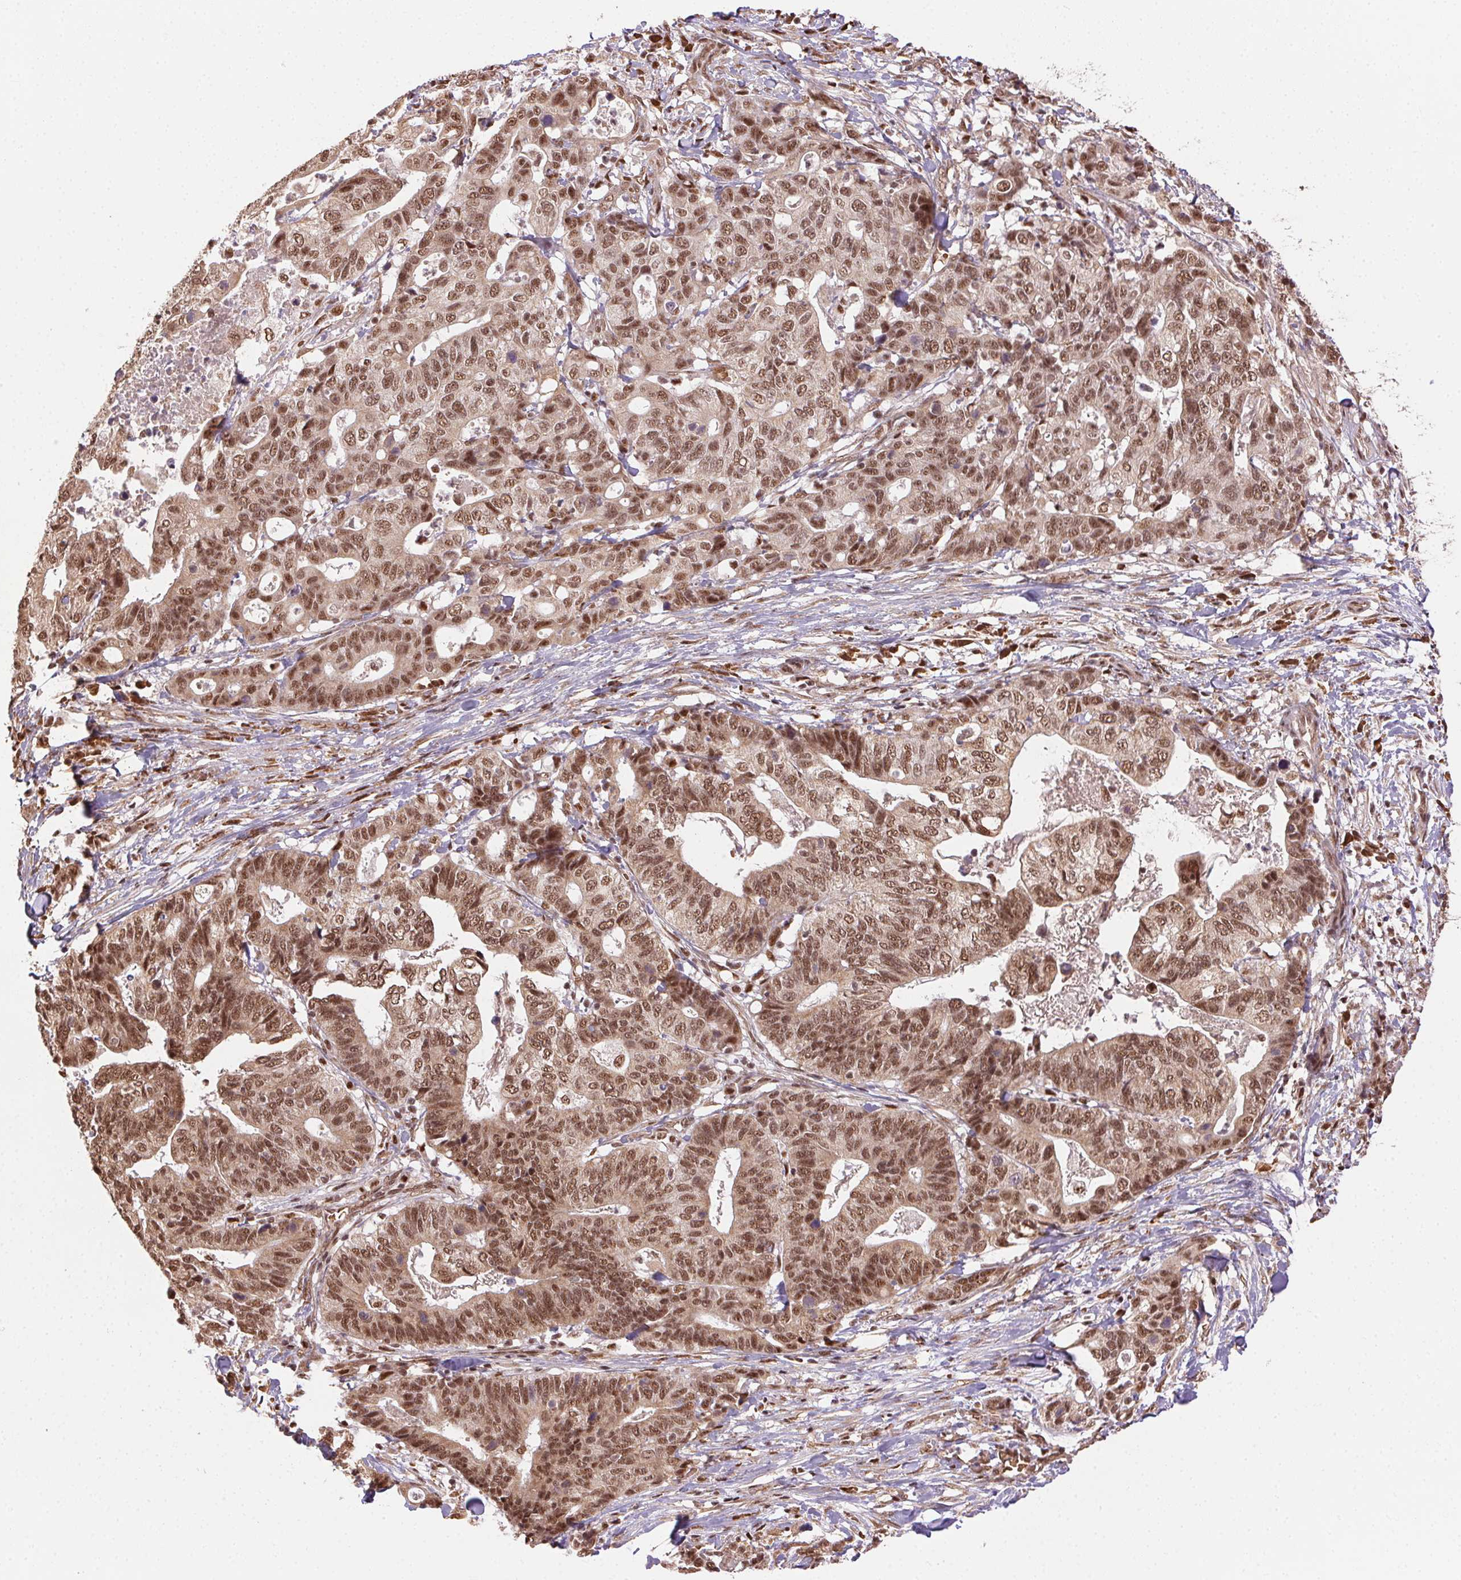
{"staining": {"intensity": "moderate", "quantity": ">75%", "location": "cytoplasmic/membranous,nuclear"}, "tissue": "stomach cancer", "cell_type": "Tumor cells", "image_type": "cancer", "snomed": [{"axis": "morphology", "description": "Adenocarcinoma, NOS"}, {"axis": "topography", "description": "Stomach, upper"}], "caption": "Stomach adenocarcinoma was stained to show a protein in brown. There is medium levels of moderate cytoplasmic/membranous and nuclear staining in approximately >75% of tumor cells. Immunohistochemistry stains the protein in brown and the nuclei are stained blue.", "gene": "TREML4", "patient": {"sex": "female", "age": 67}}